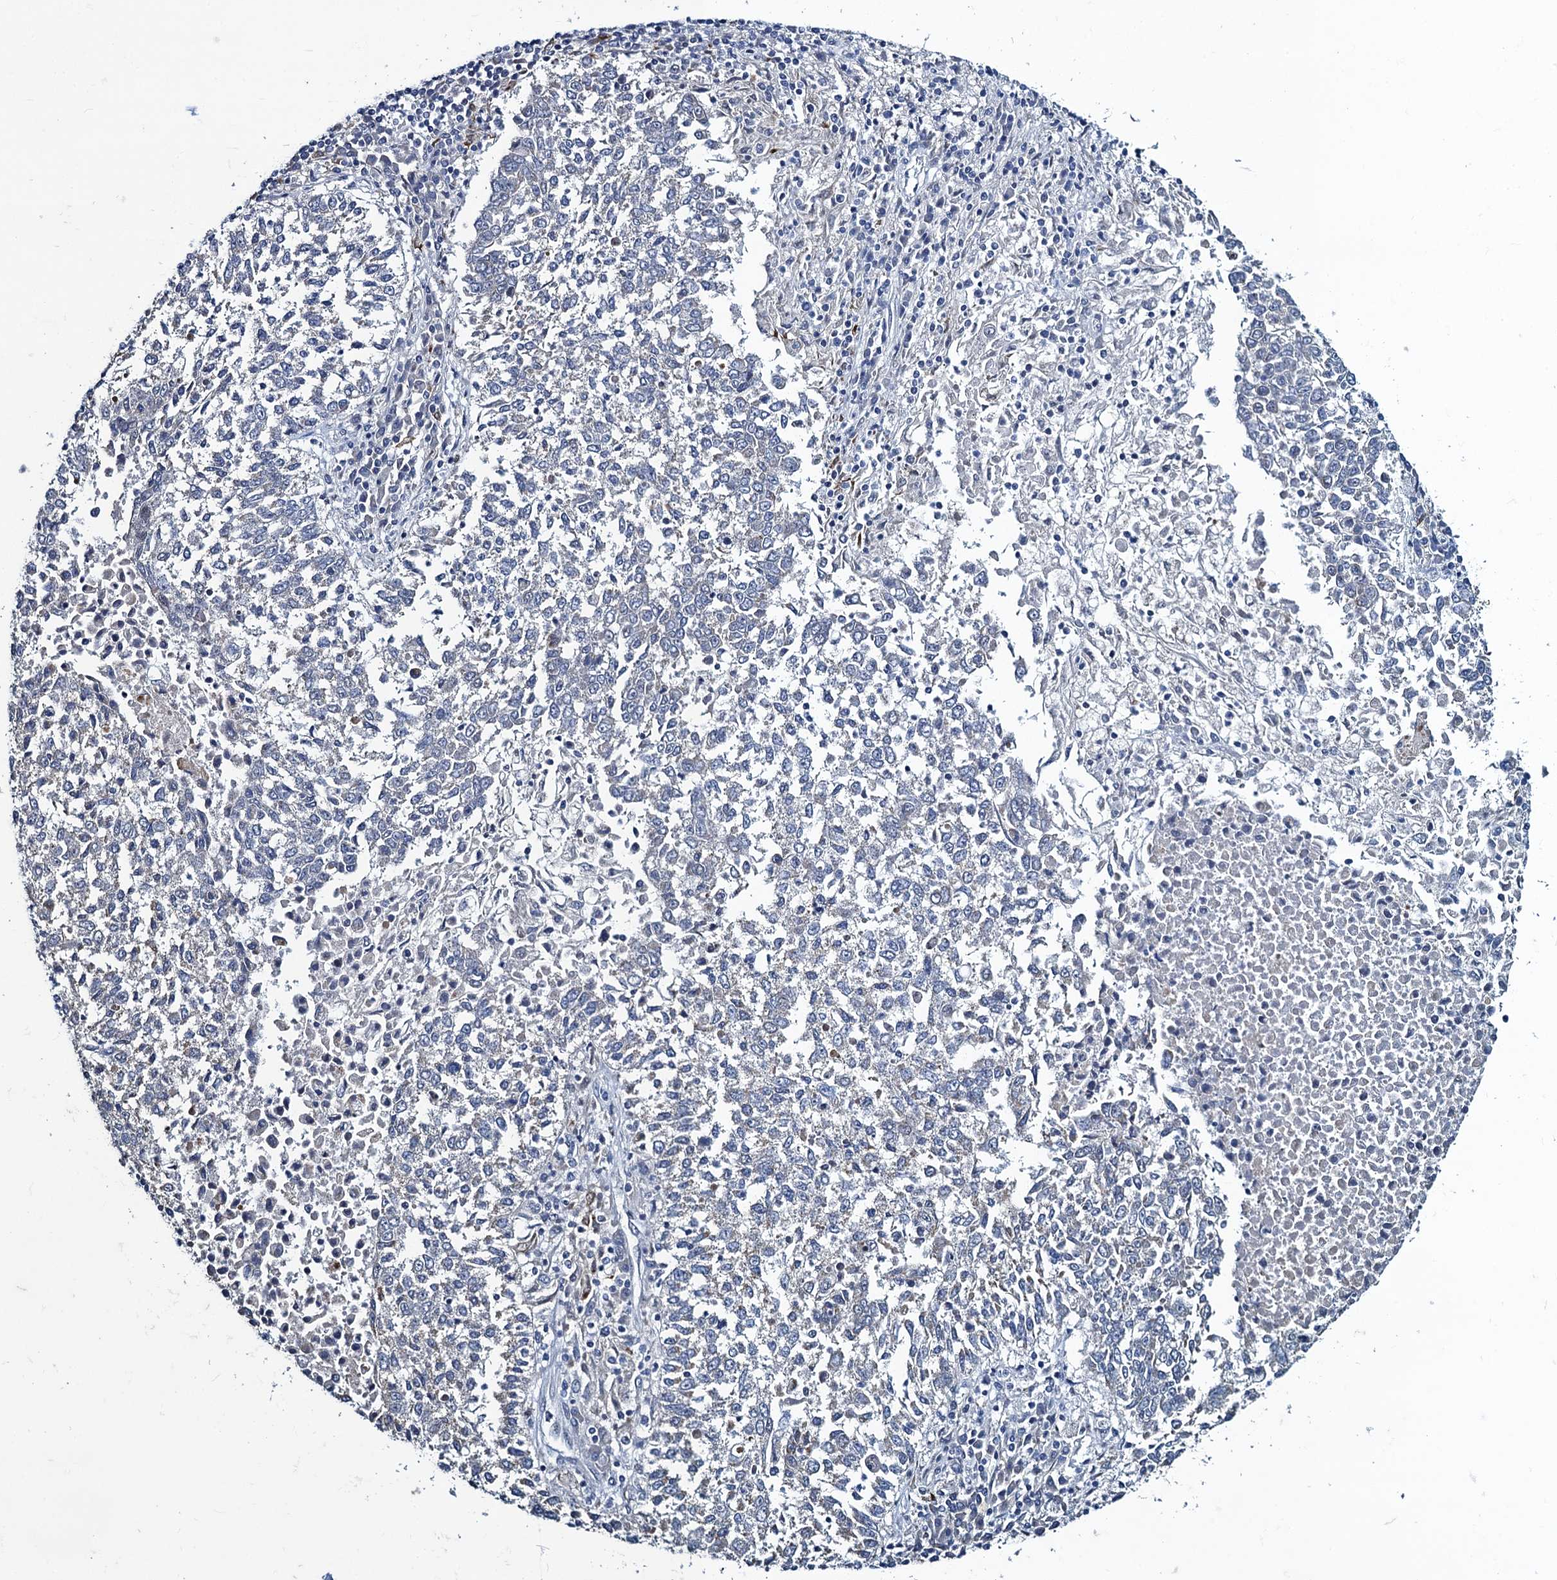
{"staining": {"intensity": "negative", "quantity": "none", "location": "none"}, "tissue": "lung cancer", "cell_type": "Tumor cells", "image_type": "cancer", "snomed": [{"axis": "morphology", "description": "Squamous cell carcinoma, NOS"}, {"axis": "topography", "description": "Lung"}], "caption": "High power microscopy photomicrograph of an IHC image of lung cancer (squamous cell carcinoma), revealing no significant positivity in tumor cells. (DAB immunohistochemistry (IHC) with hematoxylin counter stain).", "gene": "ATOSA", "patient": {"sex": "male", "age": 73}}